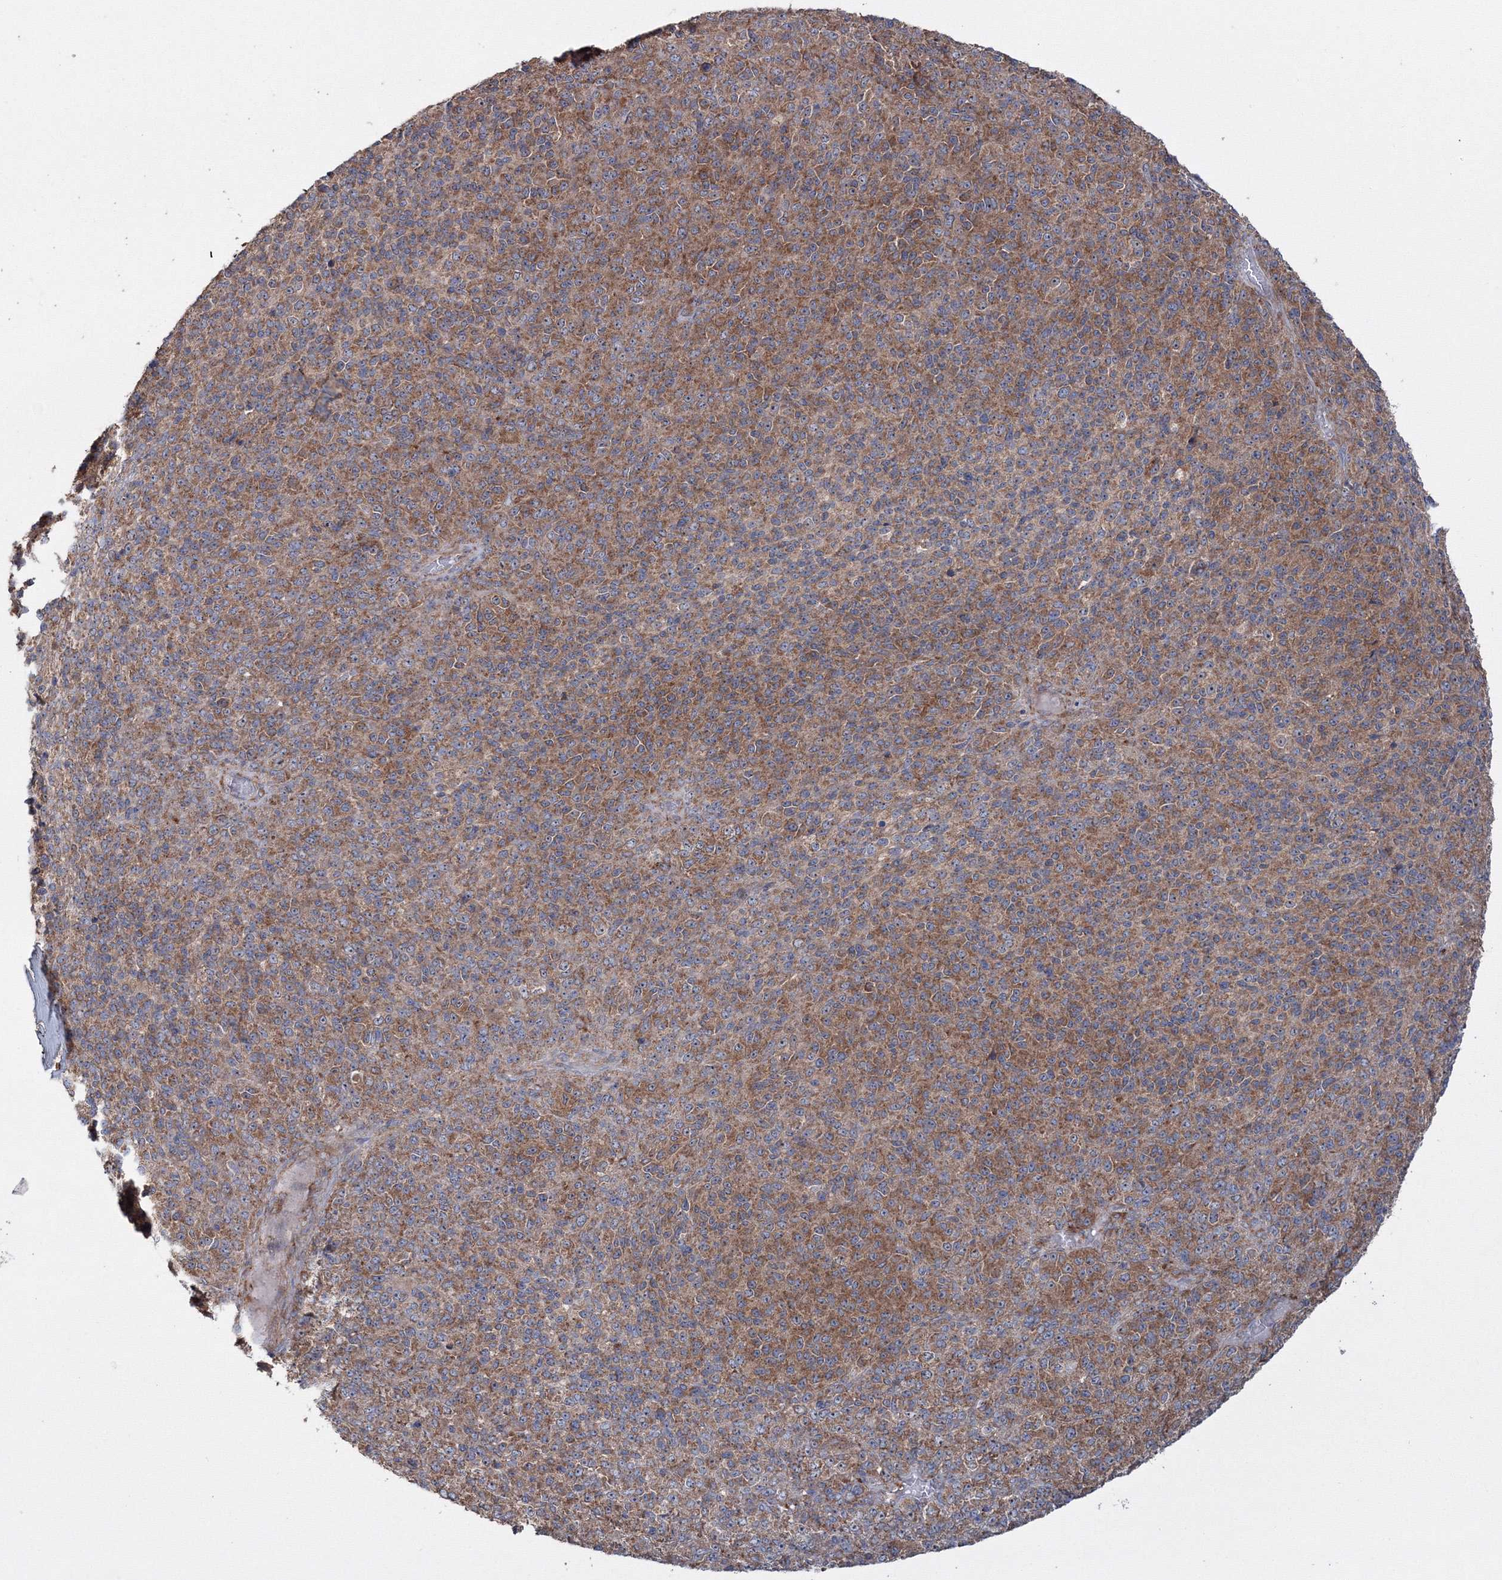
{"staining": {"intensity": "moderate", "quantity": ">75%", "location": "cytoplasmic/membranous"}, "tissue": "melanoma", "cell_type": "Tumor cells", "image_type": "cancer", "snomed": [{"axis": "morphology", "description": "Malignant melanoma, Metastatic site"}, {"axis": "topography", "description": "Brain"}], "caption": "Malignant melanoma (metastatic site) stained with immunohistochemistry (IHC) exhibits moderate cytoplasmic/membranous staining in approximately >75% of tumor cells. Nuclei are stained in blue.", "gene": "PEX13", "patient": {"sex": "female", "age": 56}}